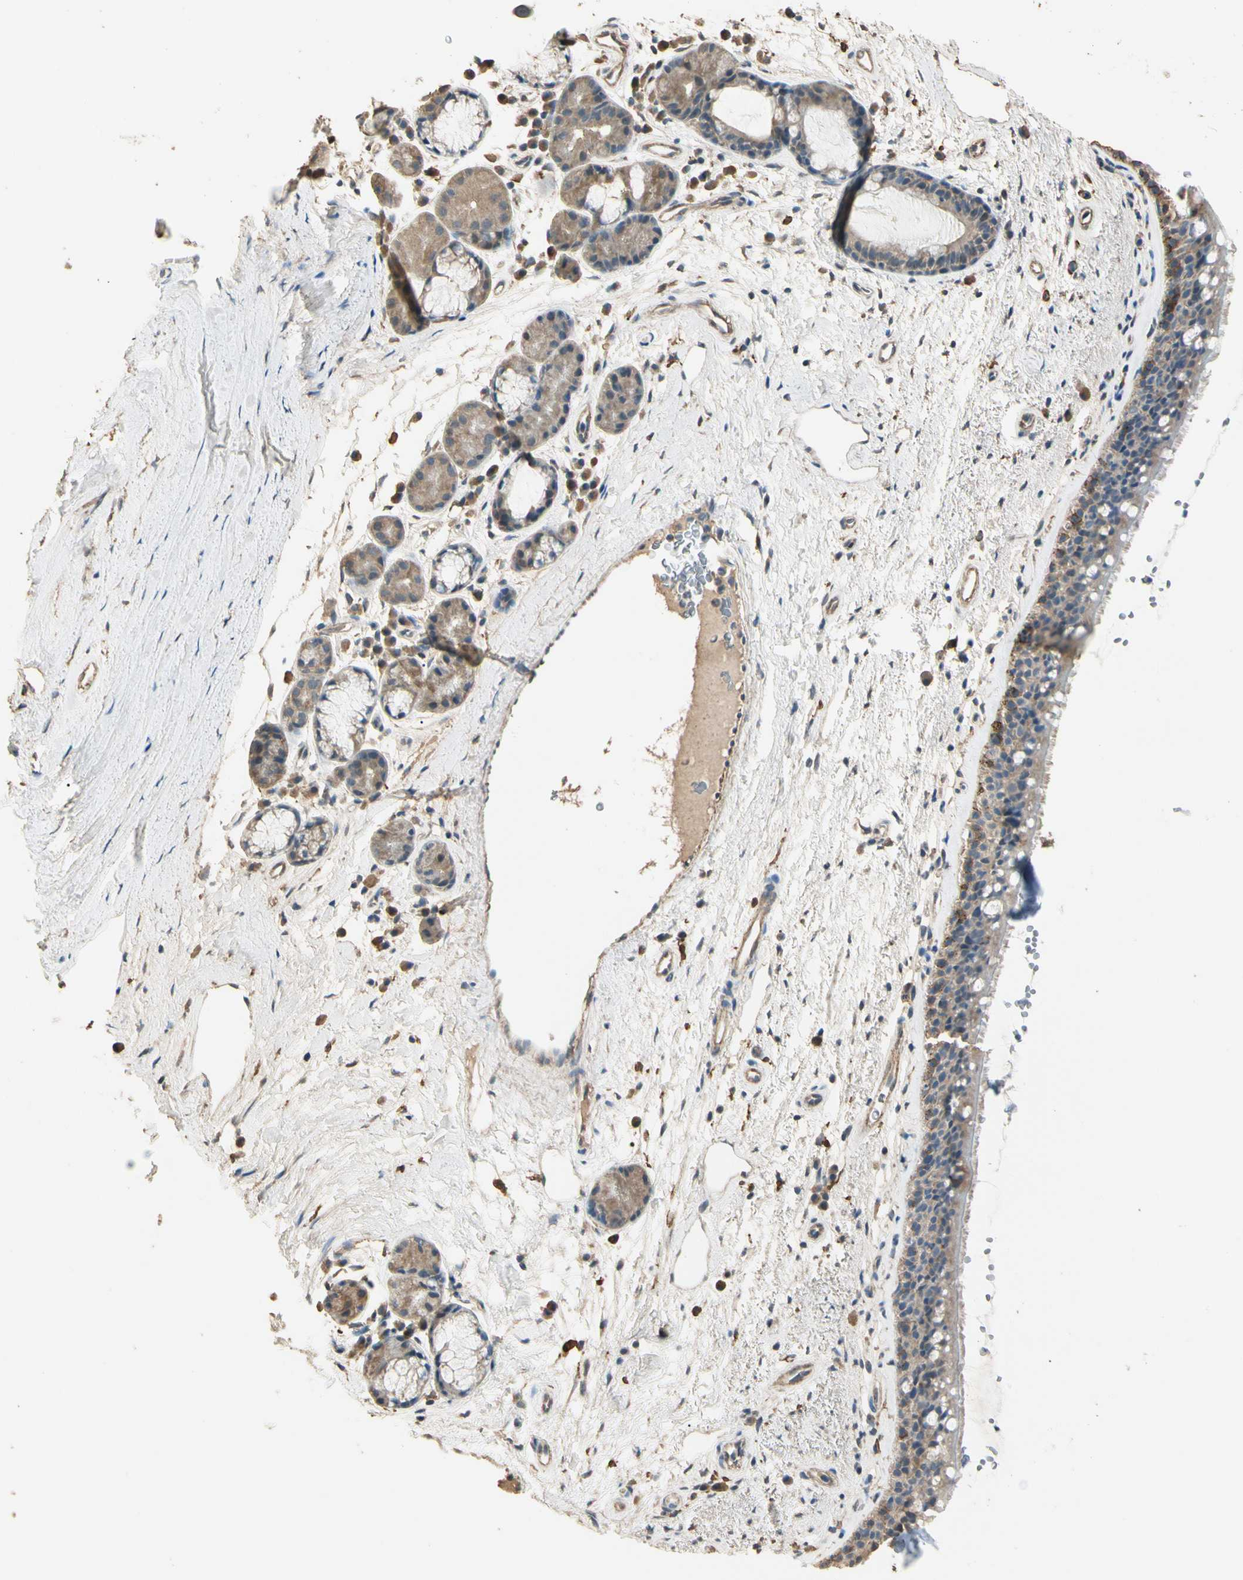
{"staining": {"intensity": "weak", "quantity": ">75%", "location": "cytoplasmic/membranous"}, "tissue": "bronchus", "cell_type": "Respiratory epithelial cells", "image_type": "normal", "snomed": [{"axis": "morphology", "description": "Normal tissue, NOS"}, {"axis": "topography", "description": "Bronchus"}], "caption": "This is an image of immunohistochemistry staining of benign bronchus, which shows weak positivity in the cytoplasmic/membranous of respiratory epithelial cells.", "gene": "CDH6", "patient": {"sex": "female", "age": 54}}